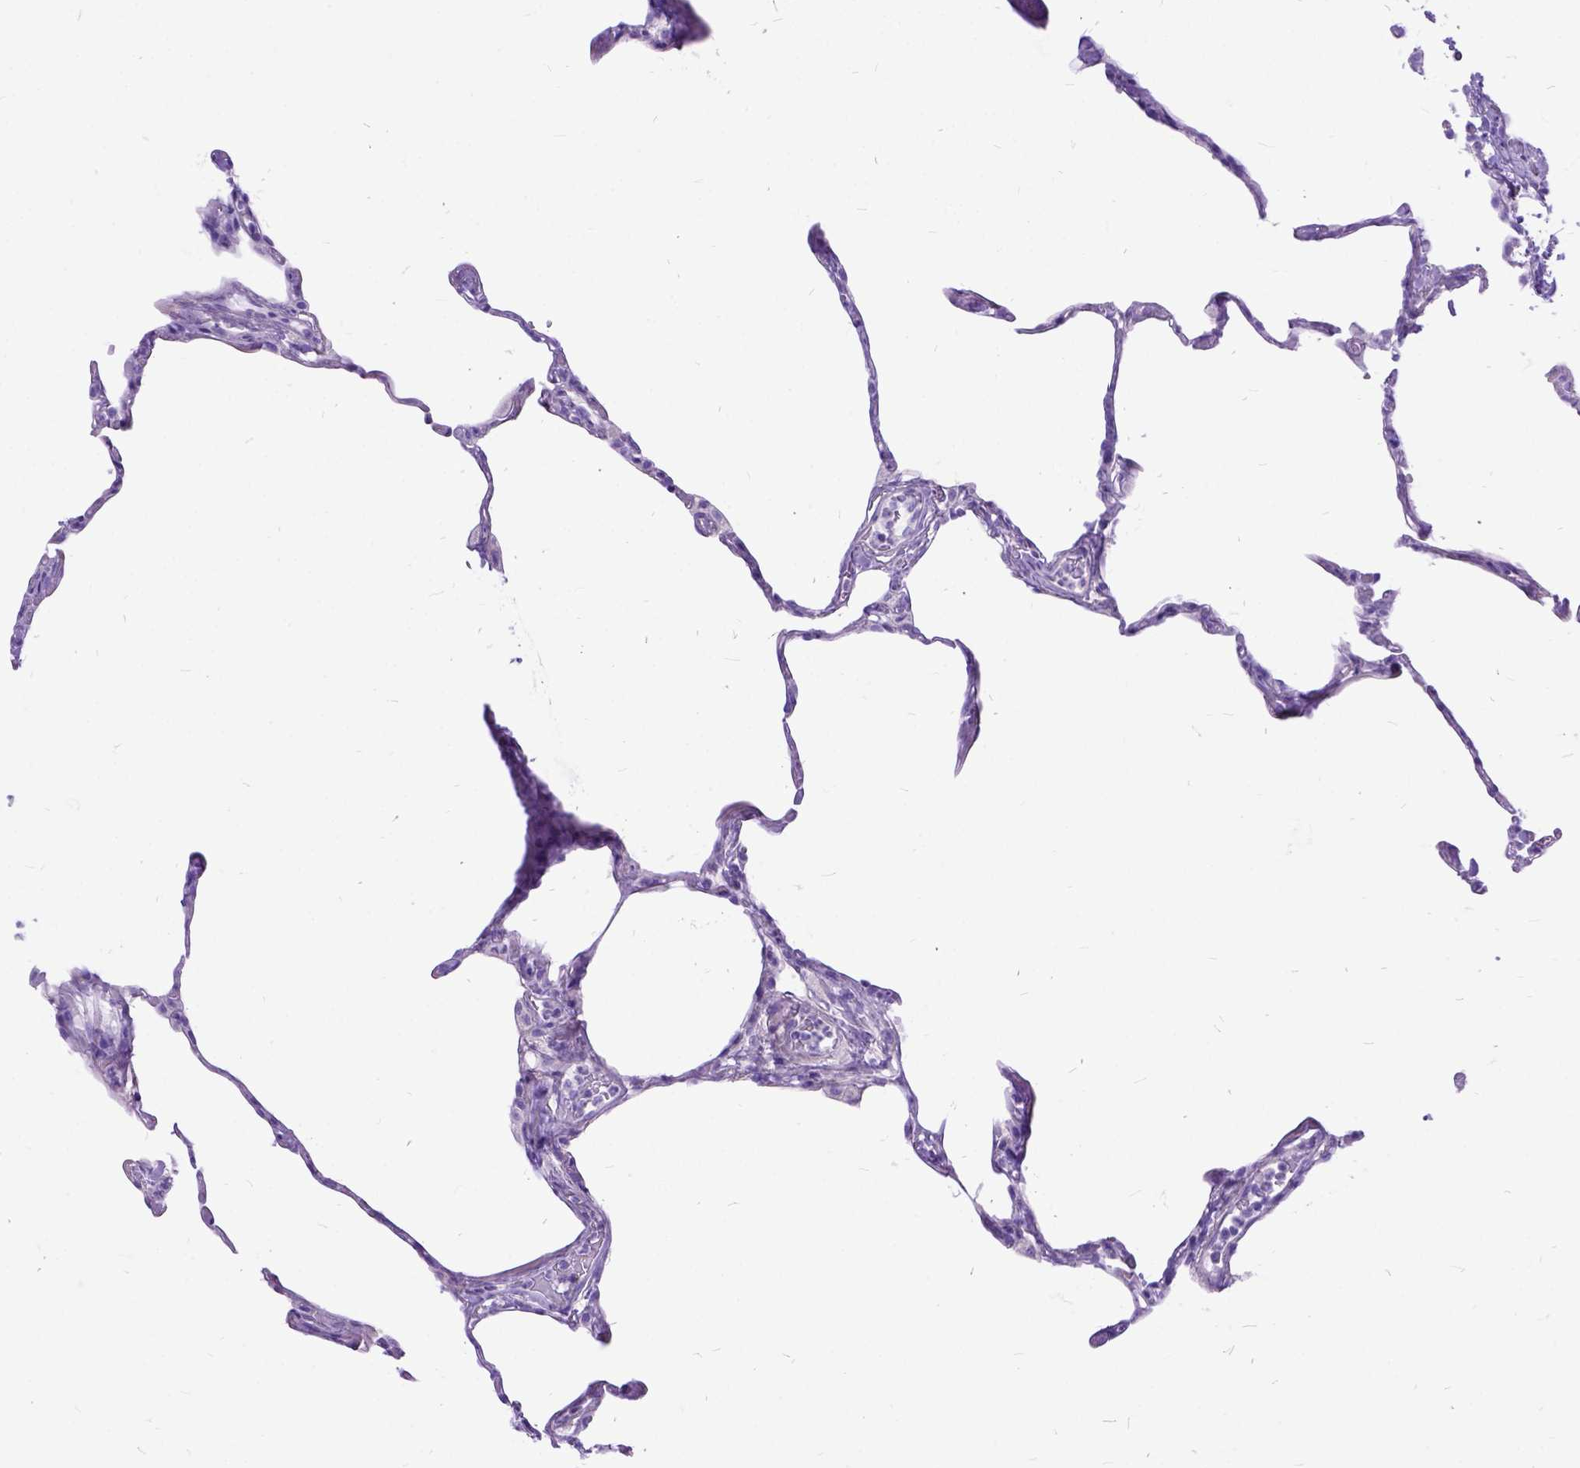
{"staining": {"intensity": "negative", "quantity": "none", "location": "none"}, "tissue": "lung", "cell_type": "Alveolar cells", "image_type": "normal", "snomed": [{"axis": "morphology", "description": "Normal tissue, NOS"}, {"axis": "topography", "description": "Lung"}], "caption": "The immunohistochemistry image has no significant positivity in alveolar cells of lung. The staining is performed using DAB brown chromogen with nuclei counter-stained in using hematoxylin.", "gene": "ARL9", "patient": {"sex": "male", "age": 65}}